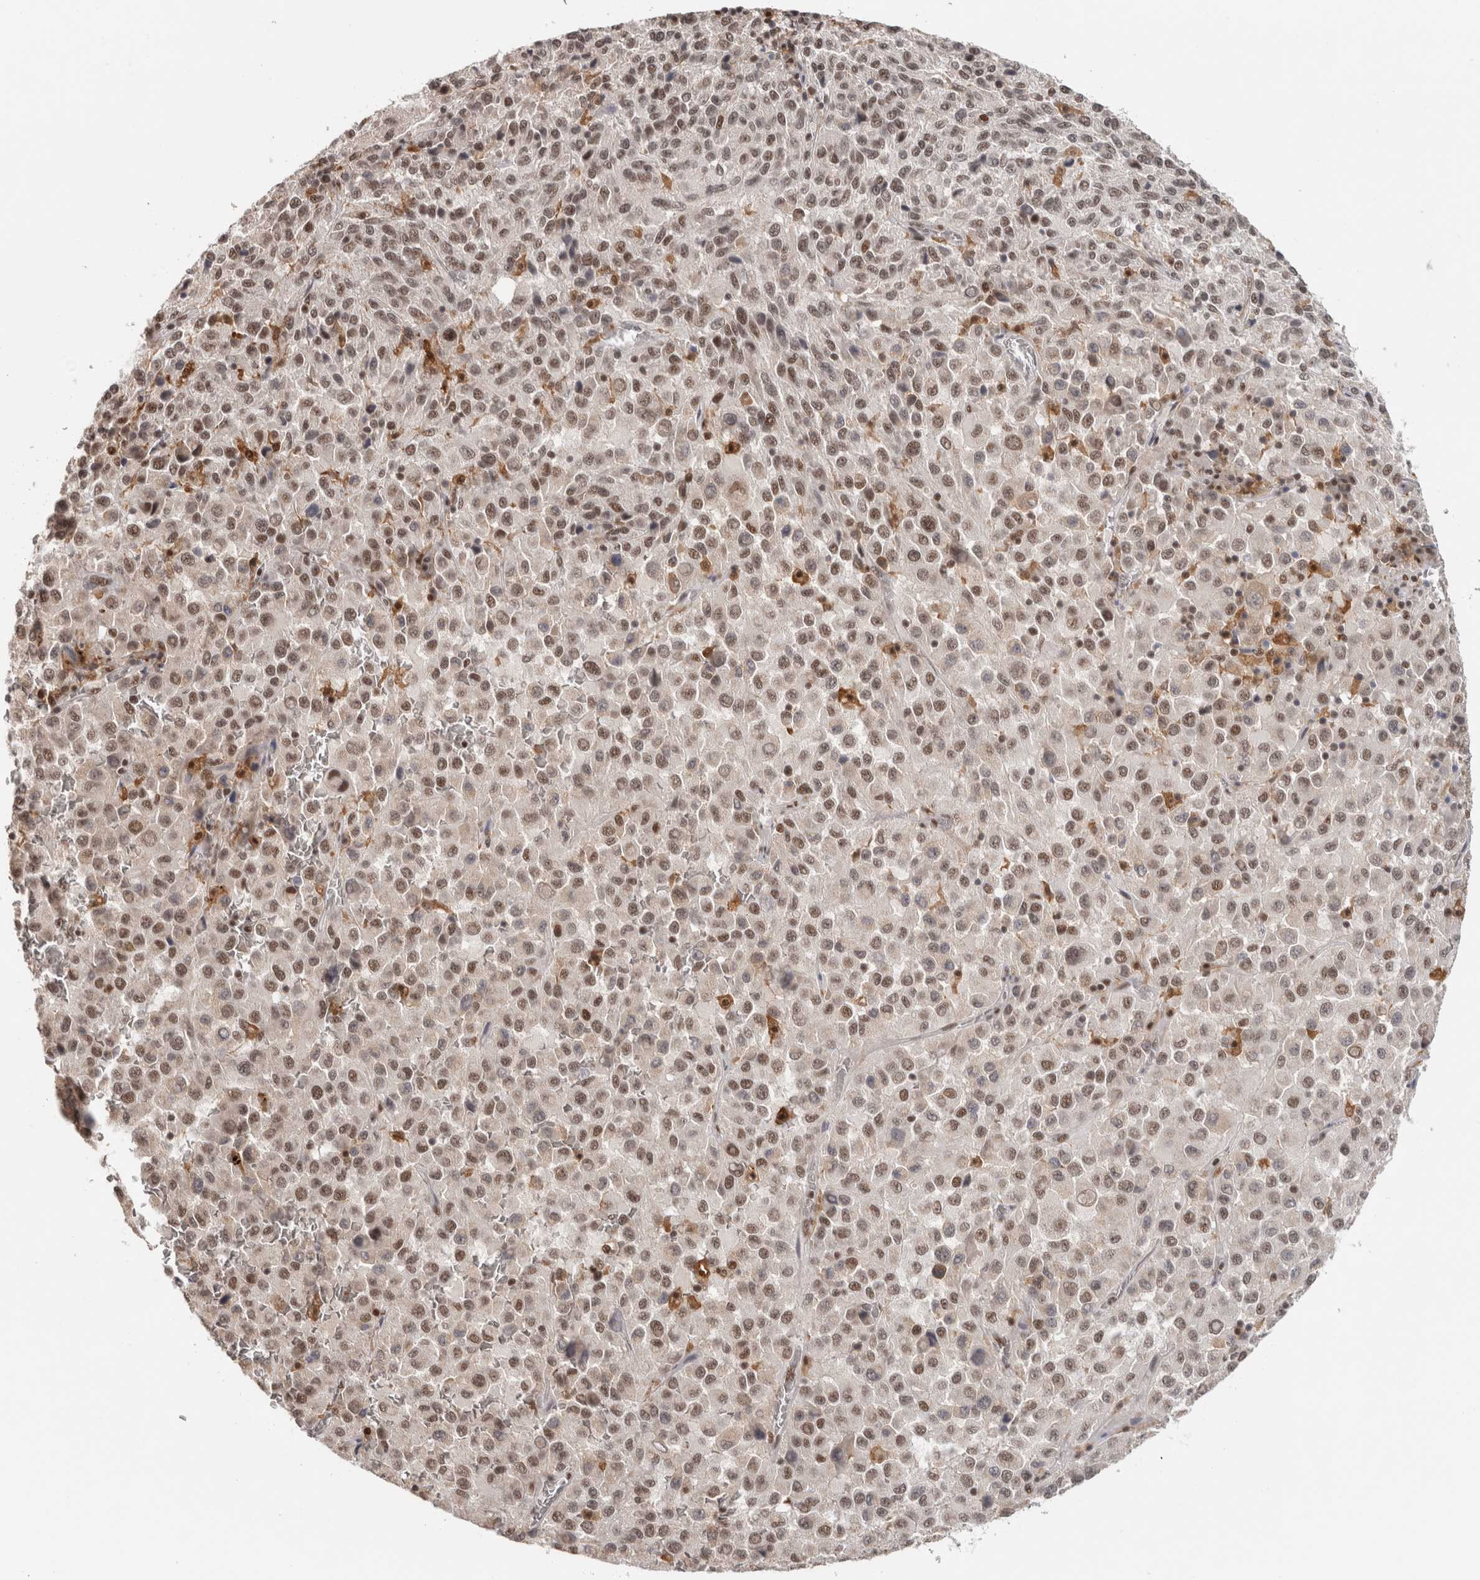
{"staining": {"intensity": "moderate", "quantity": ">75%", "location": "nuclear"}, "tissue": "melanoma", "cell_type": "Tumor cells", "image_type": "cancer", "snomed": [{"axis": "morphology", "description": "Malignant melanoma, Metastatic site"}, {"axis": "topography", "description": "Lung"}], "caption": "Immunohistochemical staining of human malignant melanoma (metastatic site) exhibits medium levels of moderate nuclear protein expression in approximately >75% of tumor cells.", "gene": "ZNF830", "patient": {"sex": "male", "age": 64}}